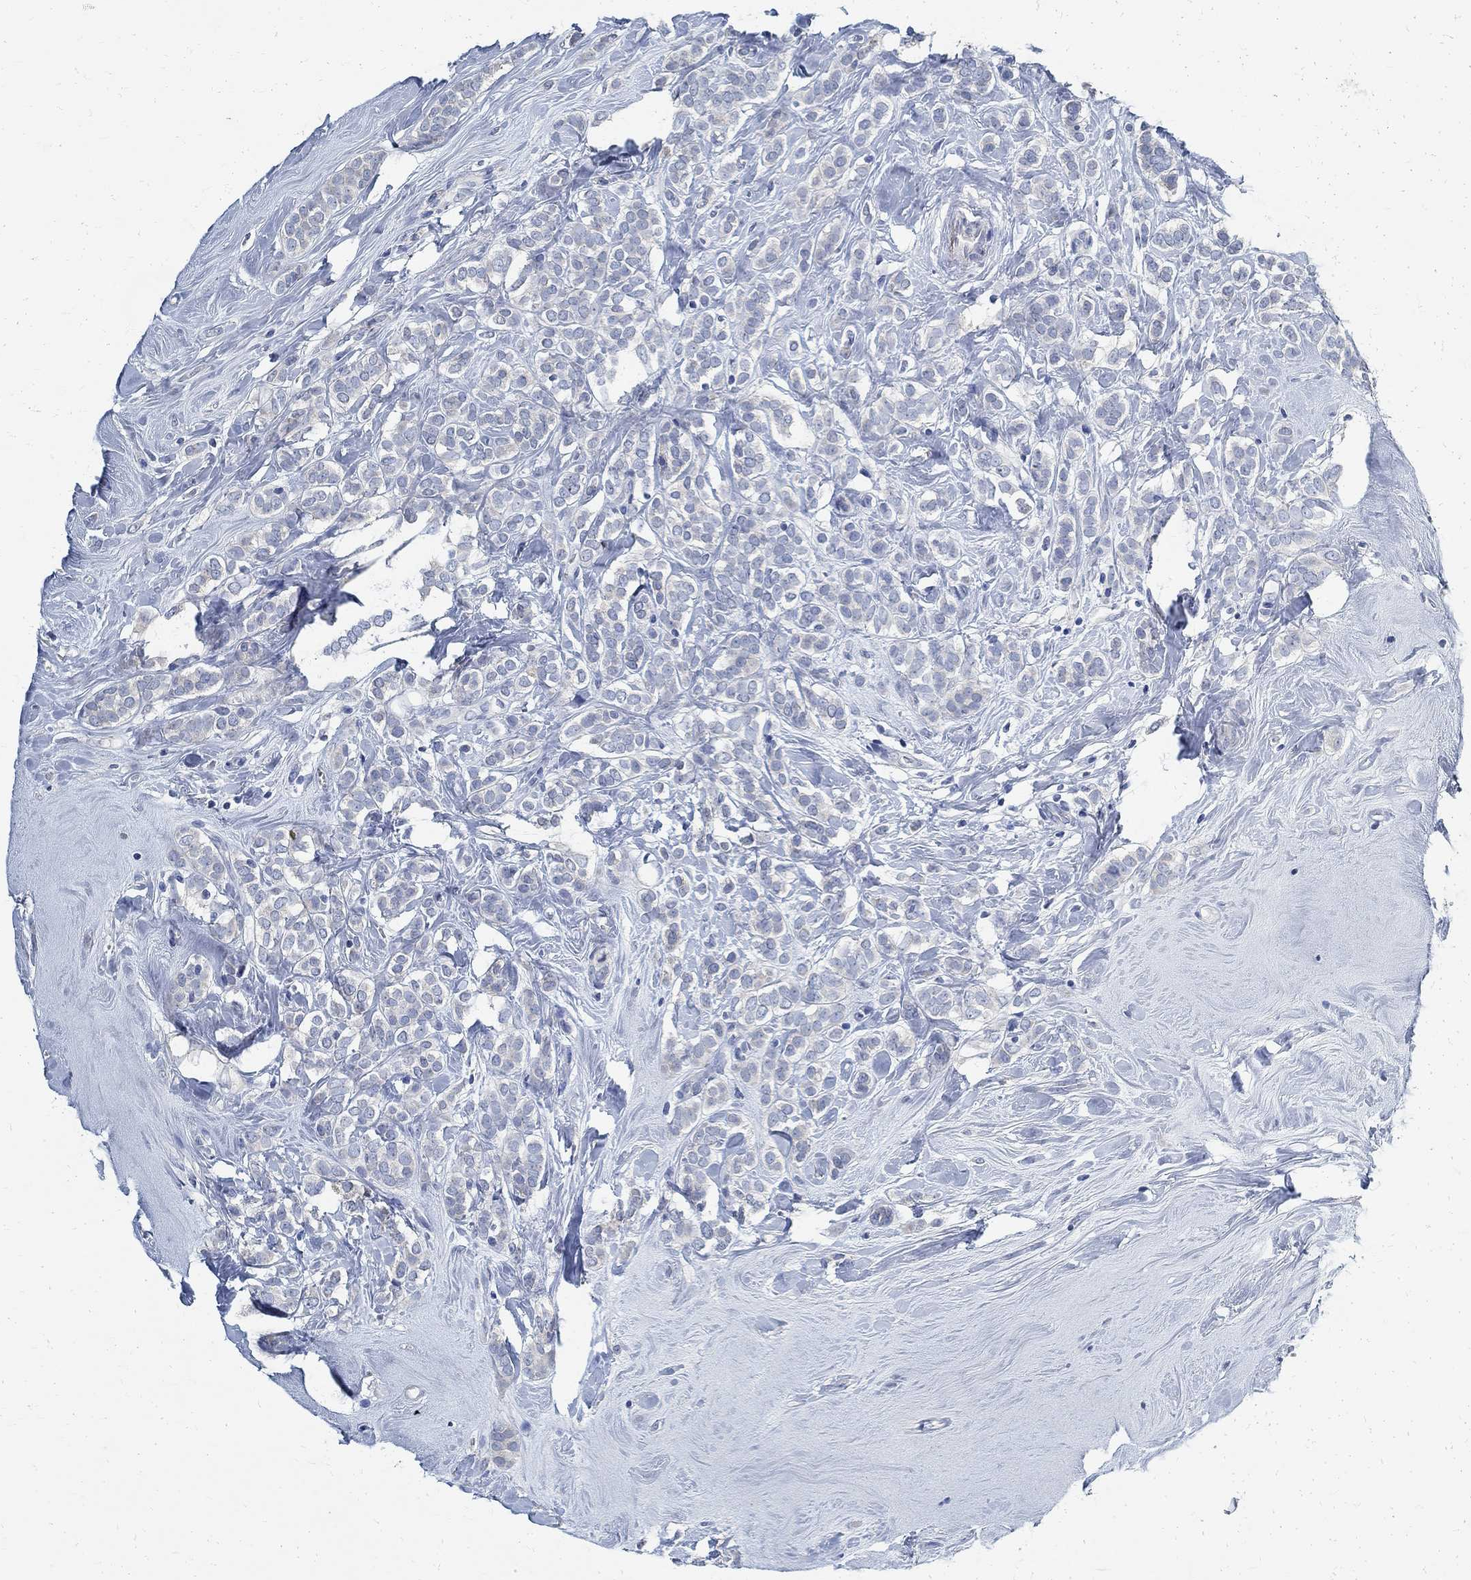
{"staining": {"intensity": "negative", "quantity": "none", "location": "none"}, "tissue": "breast cancer", "cell_type": "Tumor cells", "image_type": "cancer", "snomed": [{"axis": "morphology", "description": "Lobular carcinoma"}, {"axis": "topography", "description": "Breast"}], "caption": "Immunohistochemistry (IHC) image of human breast cancer stained for a protein (brown), which demonstrates no staining in tumor cells.", "gene": "PRX", "patient": {"sex": "female", "age": 49}}